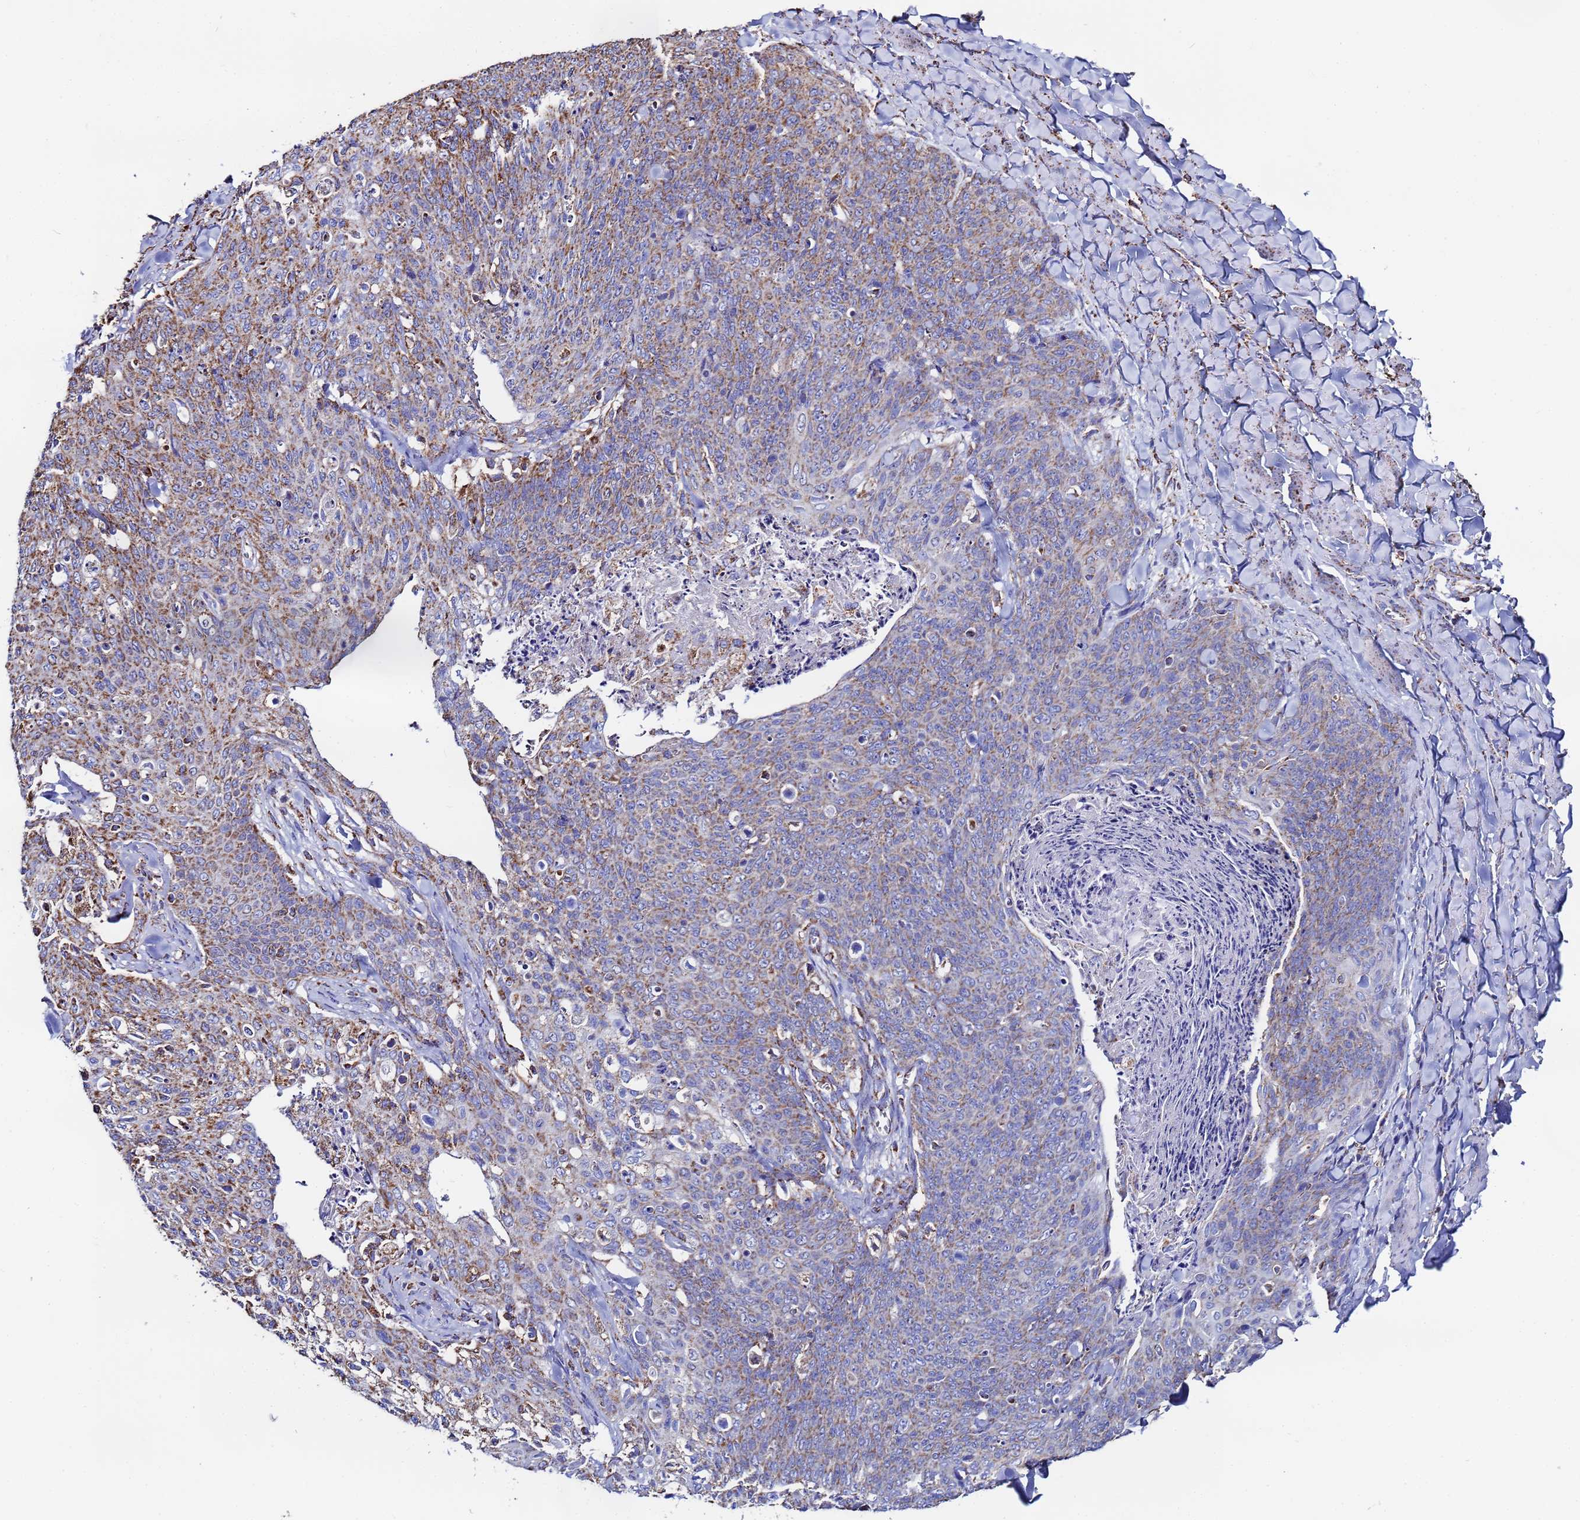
{"staining": {"intensity": "moderate", "quantity": ">75%", "location": "cytoplasmic/membranous"}, "tissue": "skin cancer", "cell_type": "Tumor cells", "image_type": "cancer", "snomed": [{"axis": "morphology", "description": "Squamous cell carcinoma, NOS"}, {"axis": "topography", "description": "Skin"}, {"axis": "topography", "description": "Vulva"}], "caption": "Squamous cell carcinoma (skin) was stained to show a protein in brown. There is medium levels of moderate cytoplasmic/membranous staining in about >75% of tumor cells.", "gene": "GLUD1", "patient": {"sex": "female", "age": 85}}